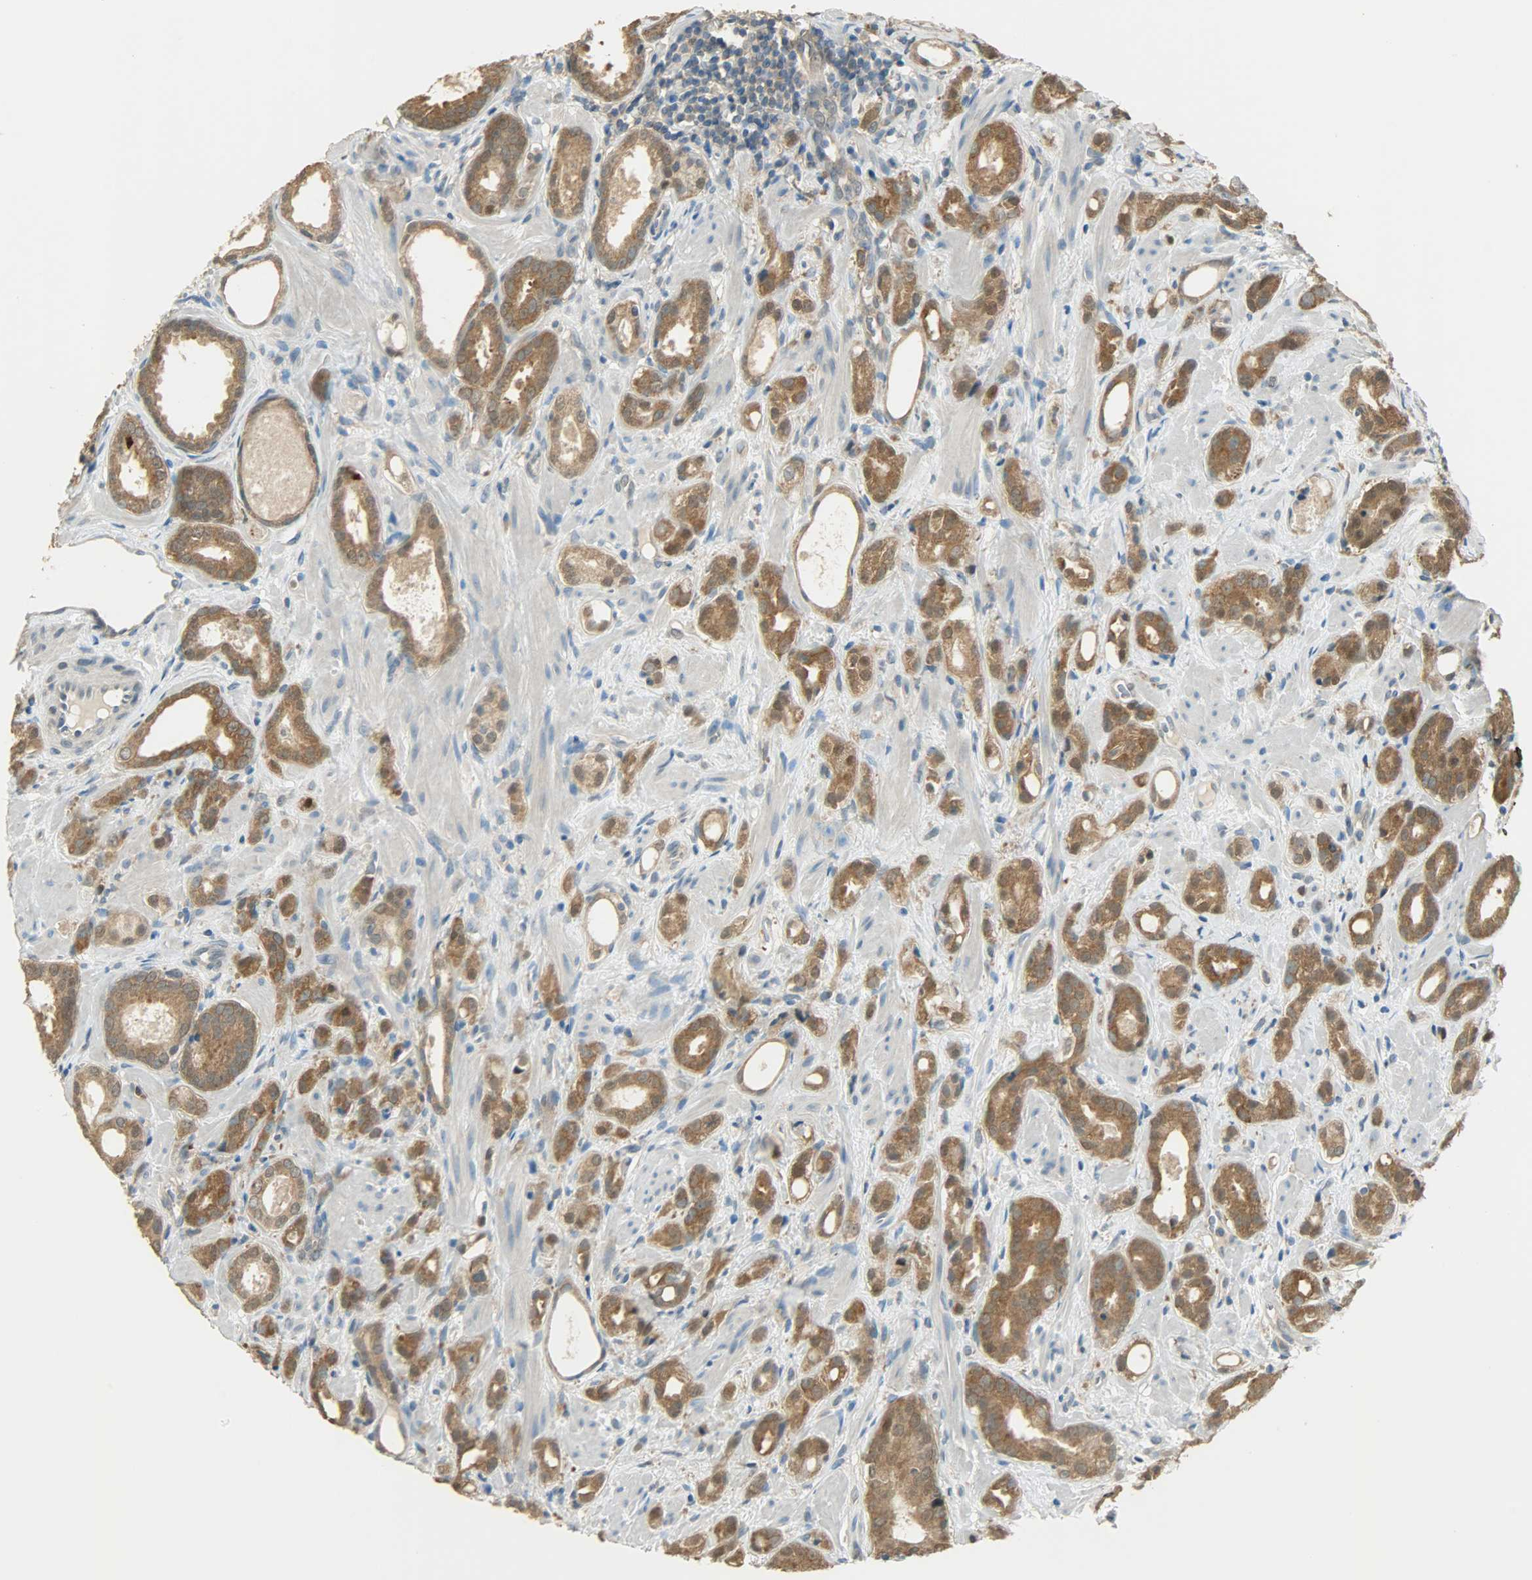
{"staining": {"intensity": "moderate", "quantity": ">75%", "location": "cytoplasmic/membranous,nuclear"}, "tissue": "prostate cancer", "cell_type": "Tumor cells", "image_type": "cancer", "snomed": [{"axis": "morphology", "description": "Adenocarcinoma, Low grade"}, {"axis": "topography", "description": "Prostate"}], "caption": "Immunohistochemical staining of adenocarcinoma (low-grade) (prostate) reveals moderate cytoplasmic/membranous and nuclear protein staining in approximately >75% of tumor cells. The staining is performed using DAB brown chromogen to label protein expression. The nuclei are counter-stained blue using hematoxylin.", "gene": "PRMT5", "patient": {"sex": "male", "age": 57}}